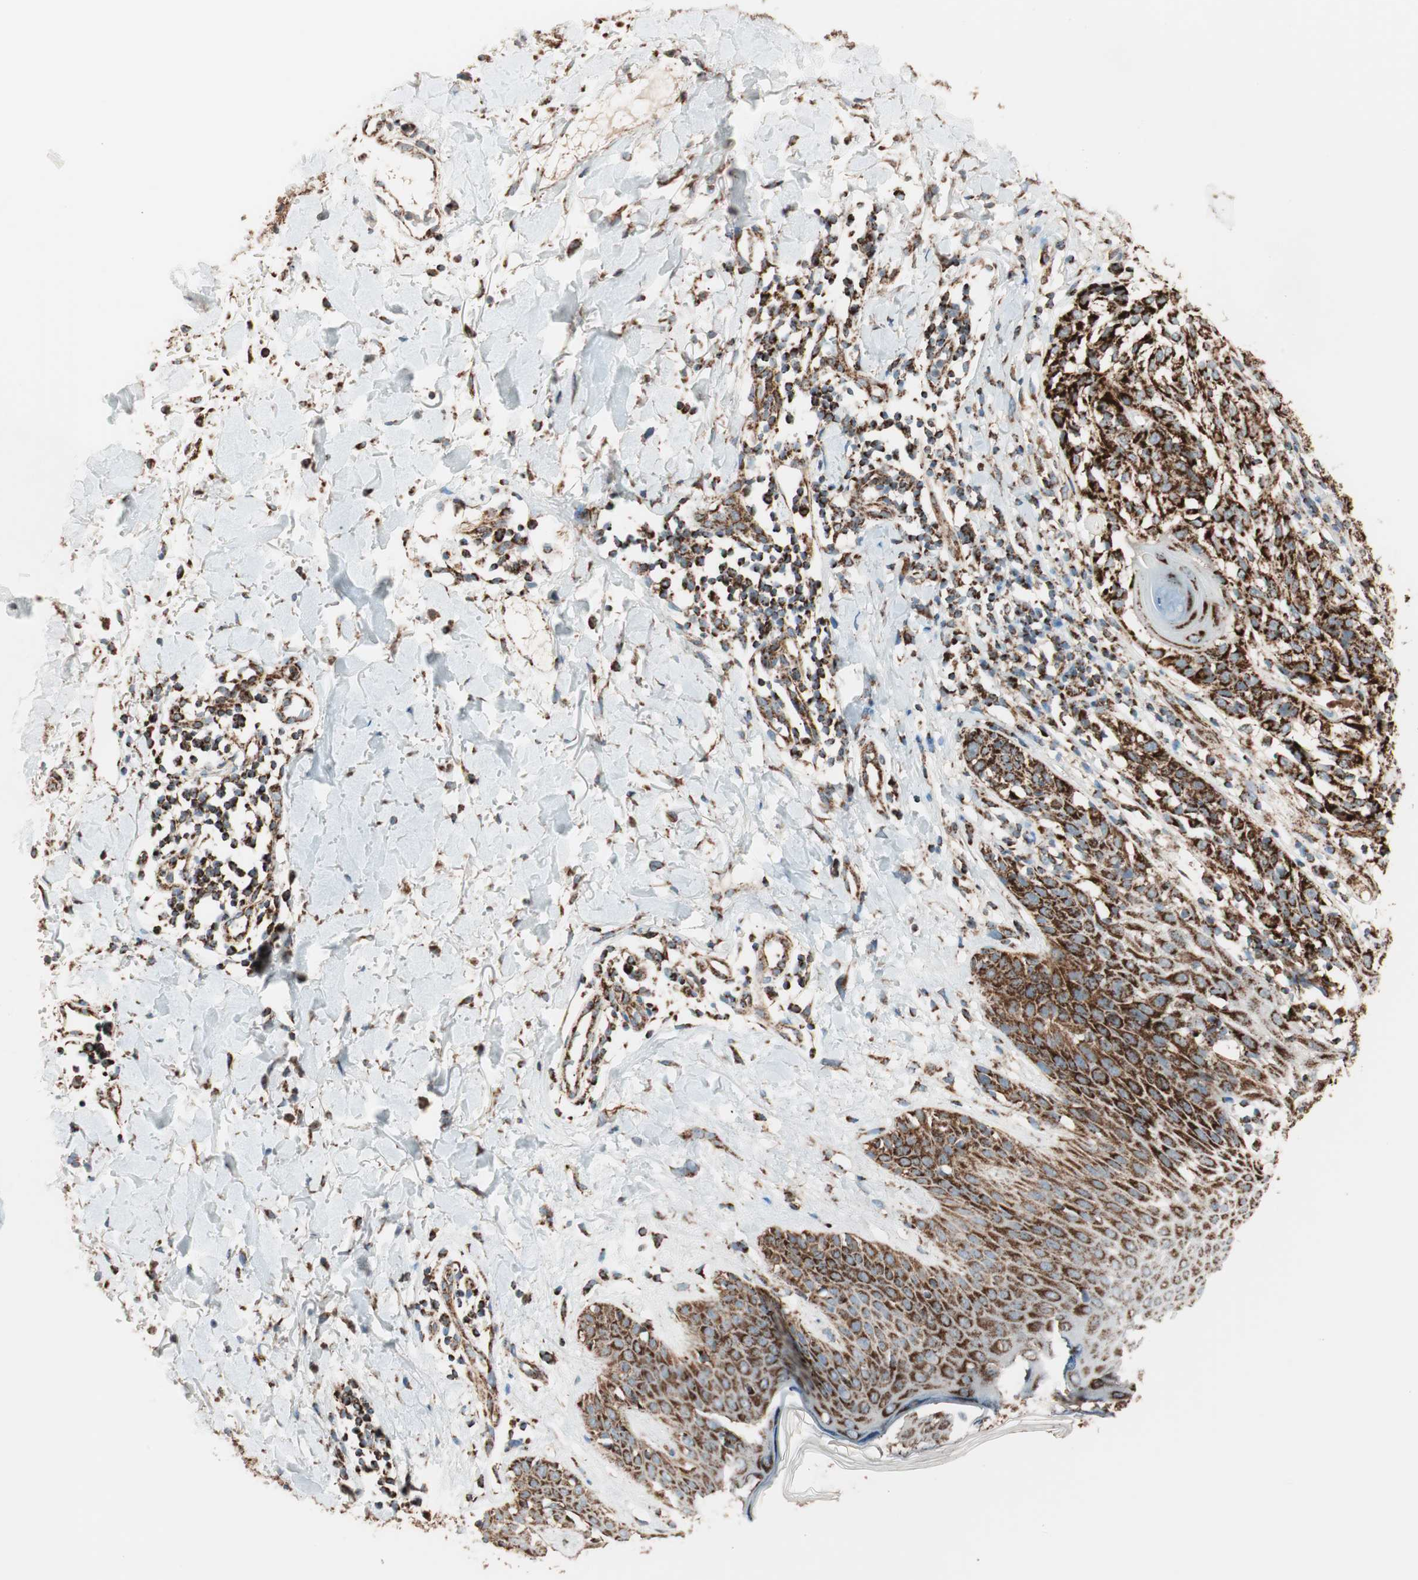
{"staining": {"intensity": "strong", "quantity": ">75%", "location": "cytoplasmic/membranous"}, "tissue": "melanoma", "cell_type": "Tumor cells", "image_type": "cancer", "snomed": [{"axis": "morphology", "description": "Malignant melanoma, NOS"}, {"axis": "topography", "description": "Skin"}], "caption": "High-power microscopy captured an IHC image of melanoma, revealing strong cytoplasmic/membranous expression in approximately >75% of tumor cells.", "gene": "TOMM22", "patient": {"sex": "female", "age": 46}}